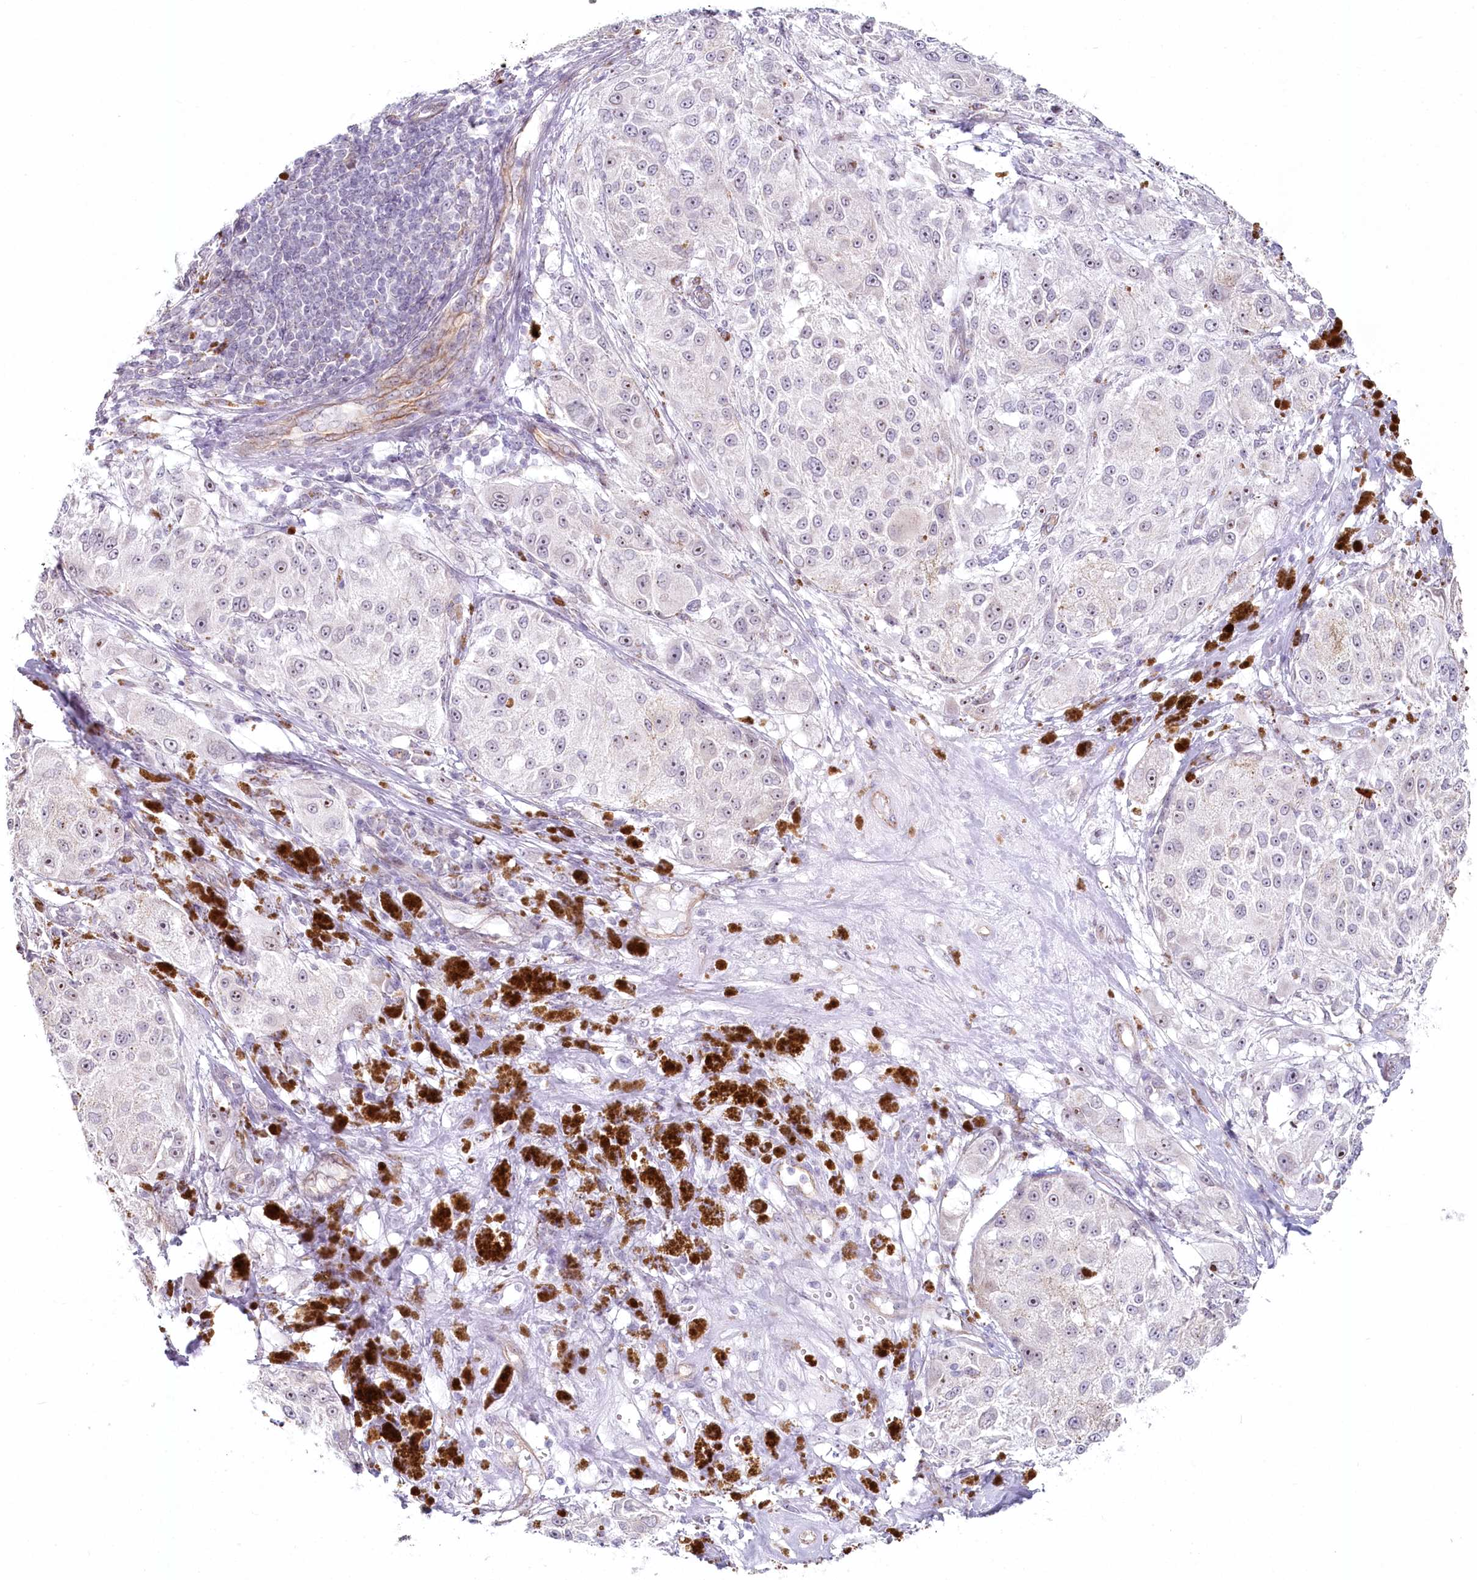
{"staining": {"intensity": "moderate", "quantity": "<25%", "location": "nuclear"}, "tissue": "melanoma", "cell_type": "Tumor cells", "image_type": "cancer", "snomed": [{"axis": "morphology", "description": "Necrosis, NOS"}, {"axis": "morphology", "description": "Malignant melanoma, NOS"}, {"axis": "topography", "description": "Skin"}], "caption": "A brown stain highlights moderate nuclear positivity of a protein in melanoma tumor cells. (Stains: DAB in brown, nuclei in blue, Microscopy: brightfield microscopy at high magnification).", "gene": "ABHD8", "patient": {"sex": "female", "age": 87}}